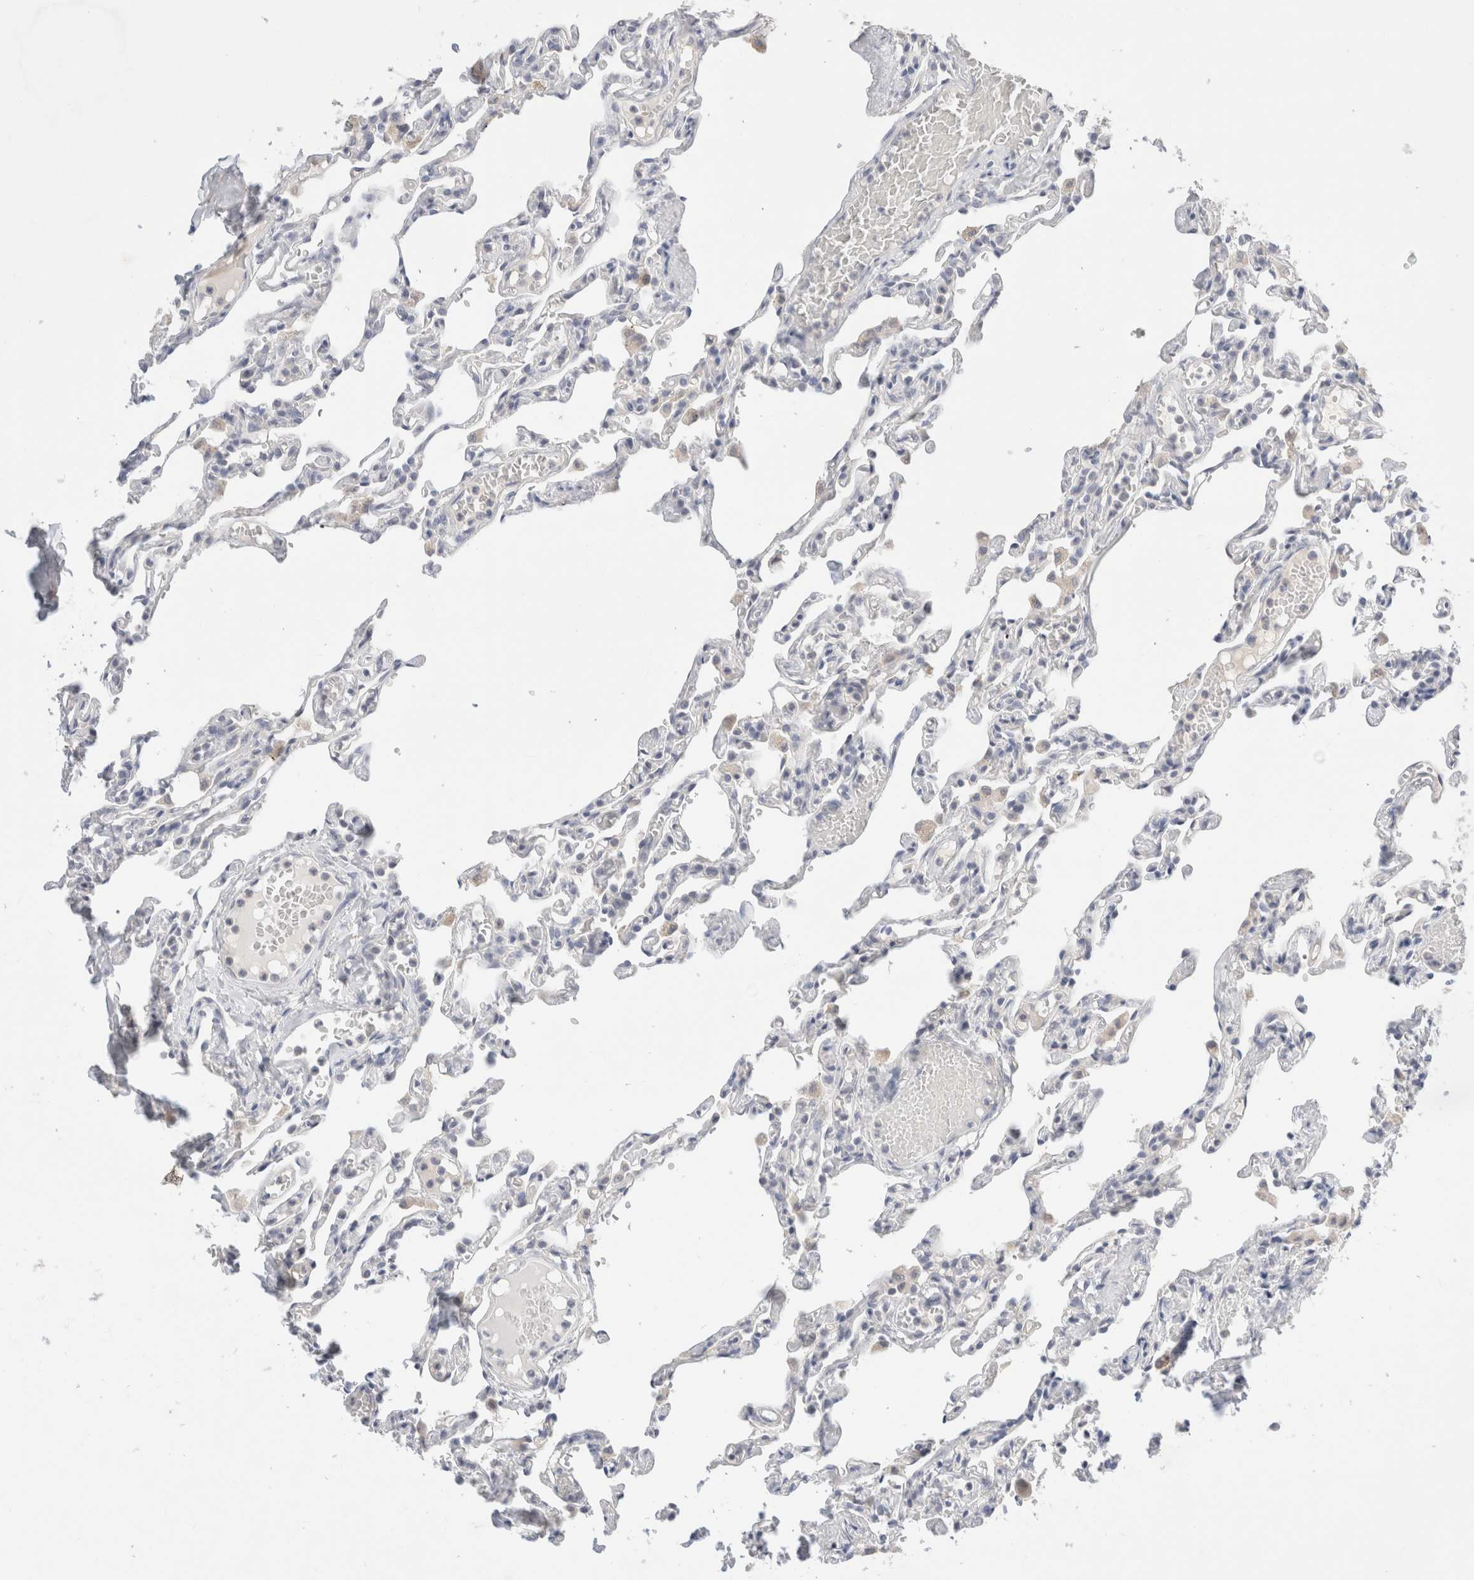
{"staining": {"intensity": "negative", "quantity": "none", "location": "none"}, "tissue": "lung", "cell_type": "Alveolar cells", "image_type": "normal", "snomed": [{"axis": "morphology", "description": "Normal tissue, NOS"}, {"axis": "topography", "description": "Lung"}], "caption": "Human lung stained for a protein using immunohistochemistry (IHC) demonstrates no staining in alveolar cells.", "gene": "SPATA20", "patient": {"sex": "male", "age": 21}}